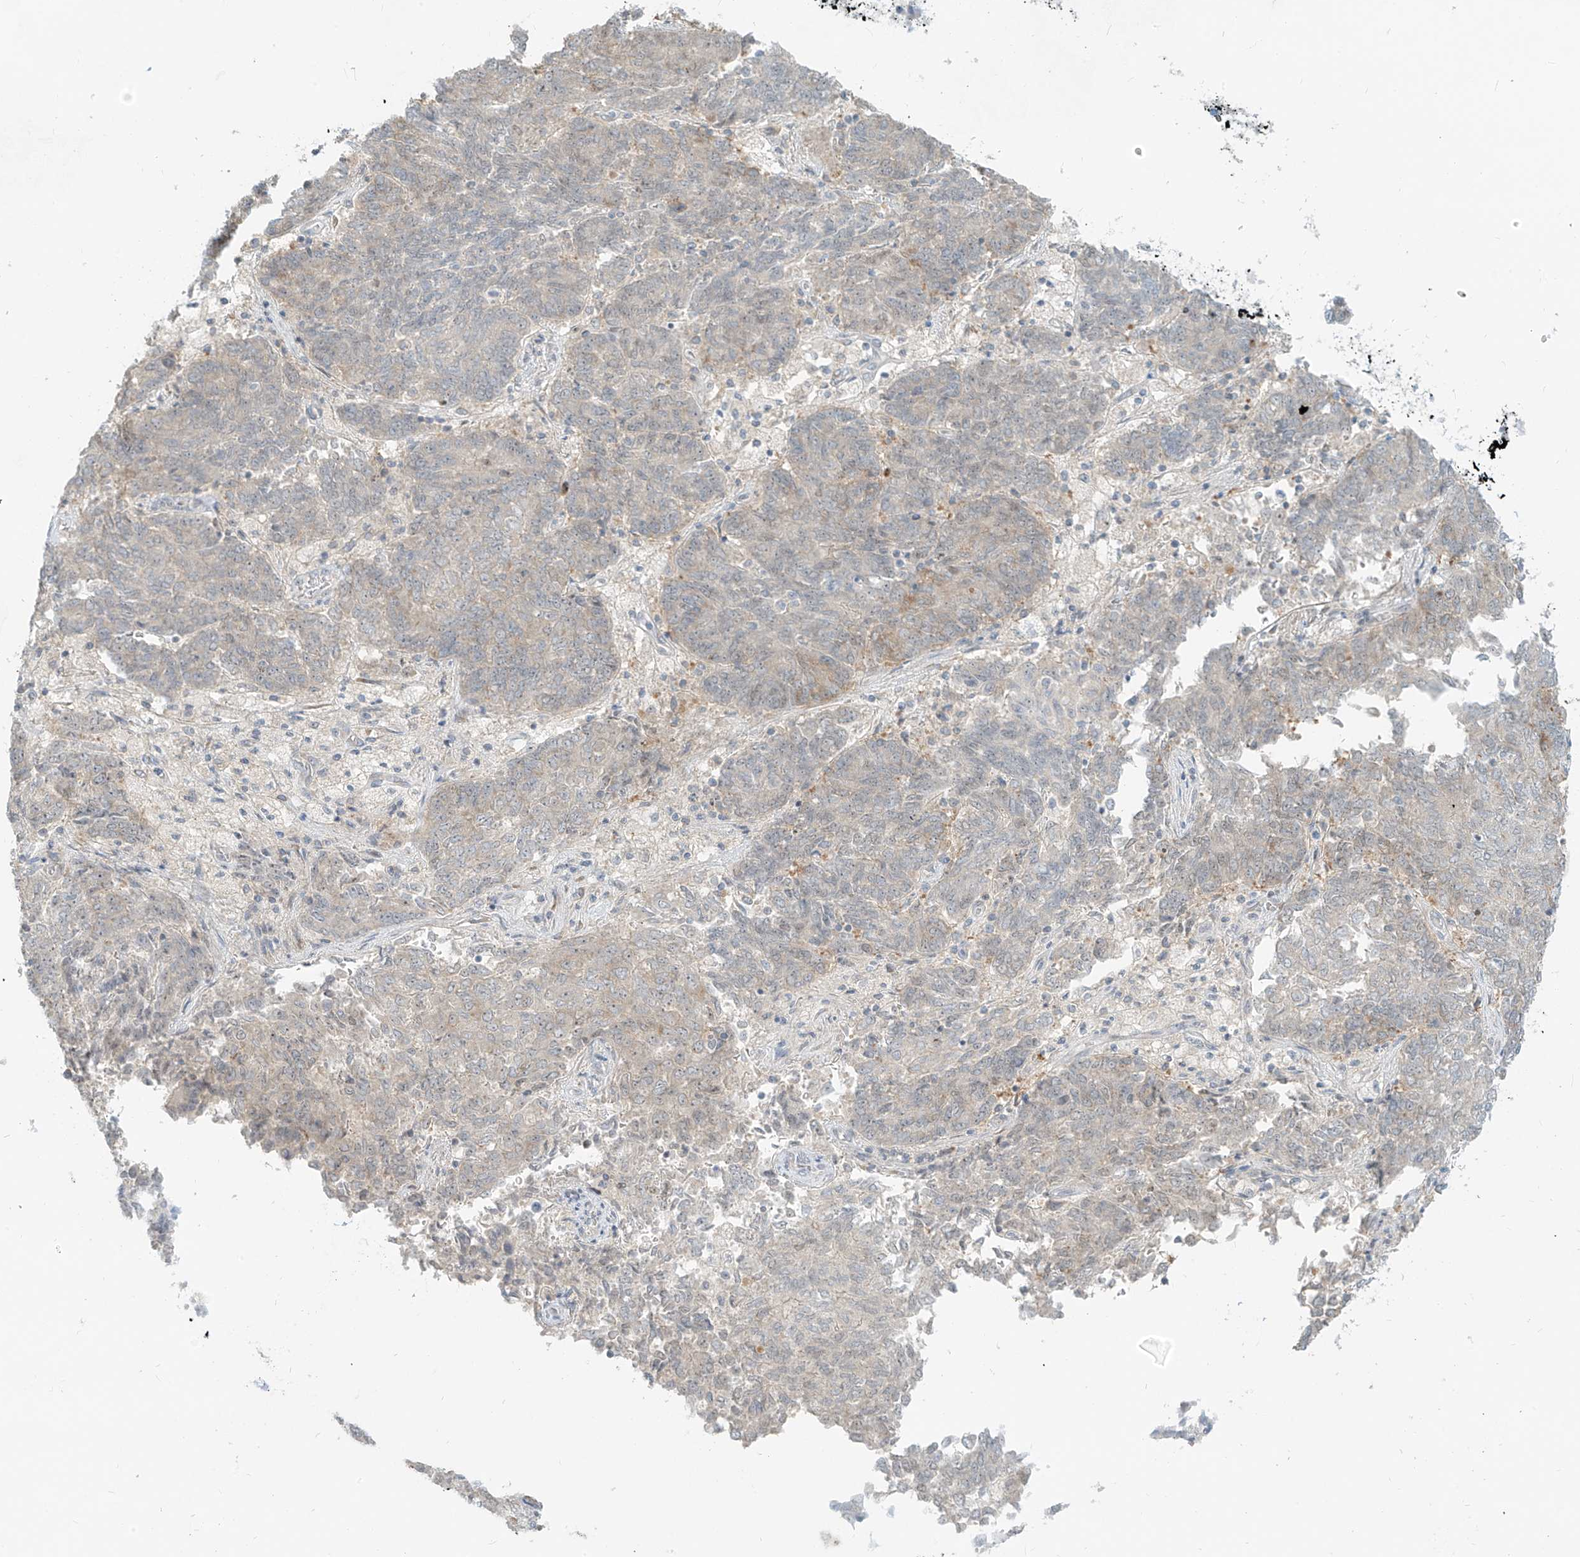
{"staining": {"intensity": "negative", "quantity": "none", "location": "none"}, "tissue": "endometrial cancer", "cell_type": "Tumor cells", "image_type": "cancer", "snomed": [{"axis": "morphology", "description": "Adenocarcinoma, NOS"}, {"axis": "topography", "description": "Endometrium"}], "caption": "This is an immunohistochemistry (IHC) micrograph of human endometrial cancer. There is no positivity in tumor cells.", "gene": "C2orf42", "patient": {"sex": "female", "age": 80}}